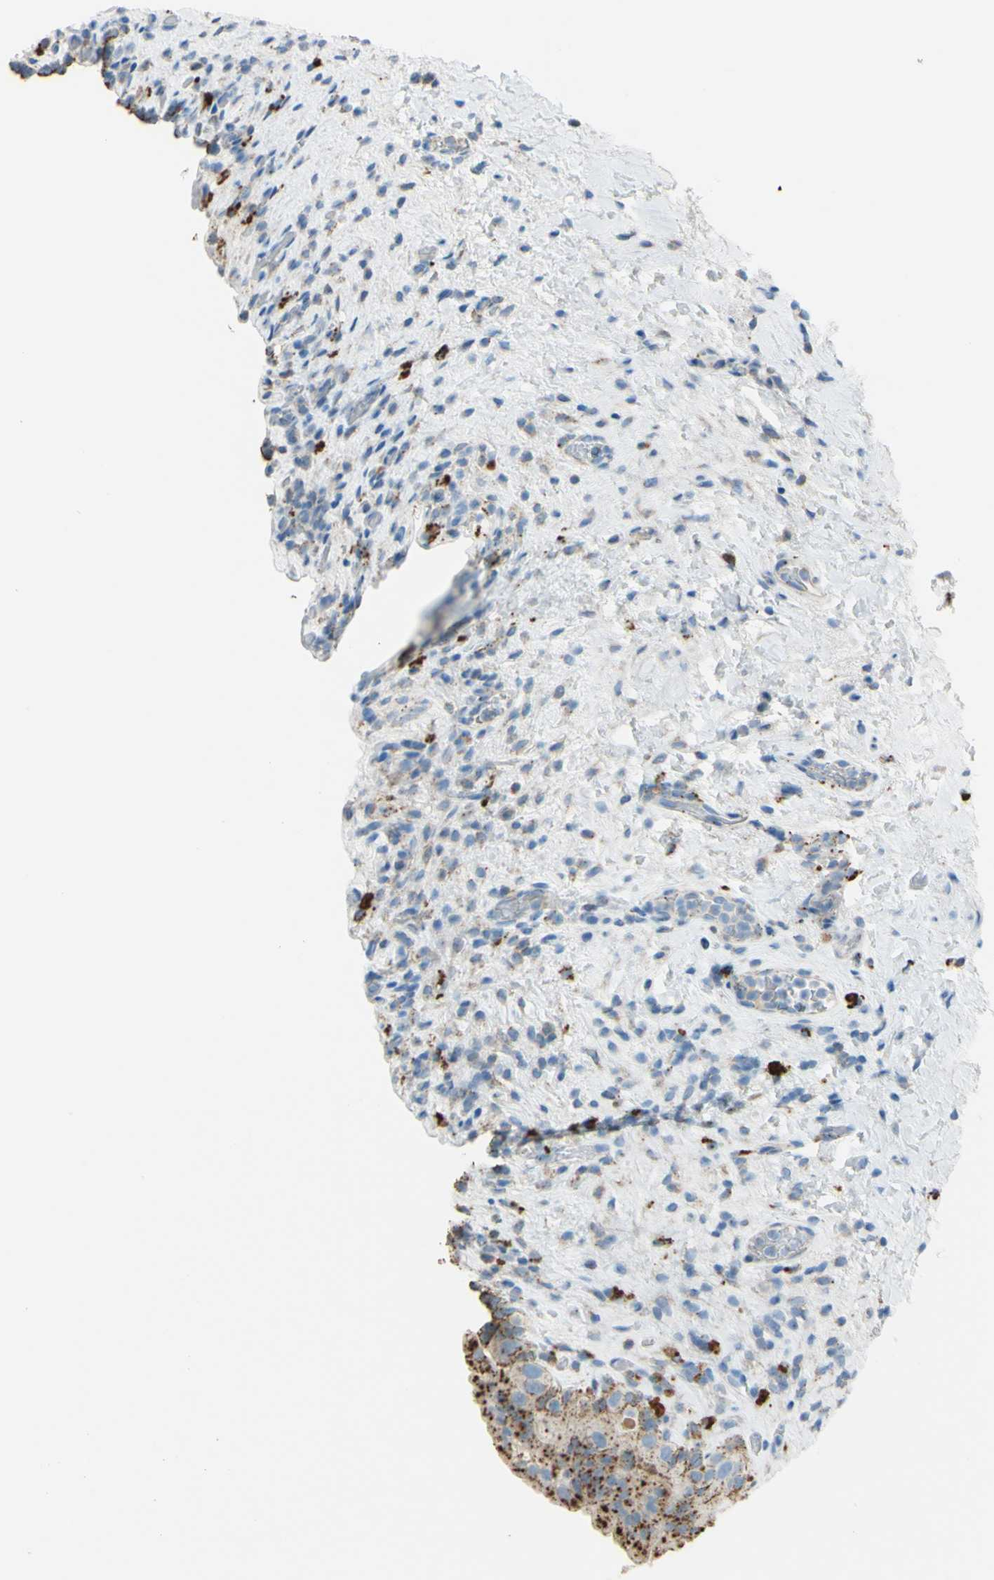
{"staining": {"intensity": "moderate", "quantity": ">75%", "location": "cytoplasmic/membranous"}, "tissue": "urinary bladder", "cell_type": "Urothelial cells", "image_type": "normal", "snomed": [{"axis": "morphology", "description": "Normal tissue, NOS"}, {"axis": "topography", "description": "Urinary bladder"}], "caption": "Immunohistochemistry micrograph of normal human urinary bladder stained for a protein (brown), which demonstrates medium levels of moderate cytoplasmic/membranous staining in approximately >75% of urothelial cells.", "gene": "CTSD", "patient": {"sex": "female", "age": 64}}